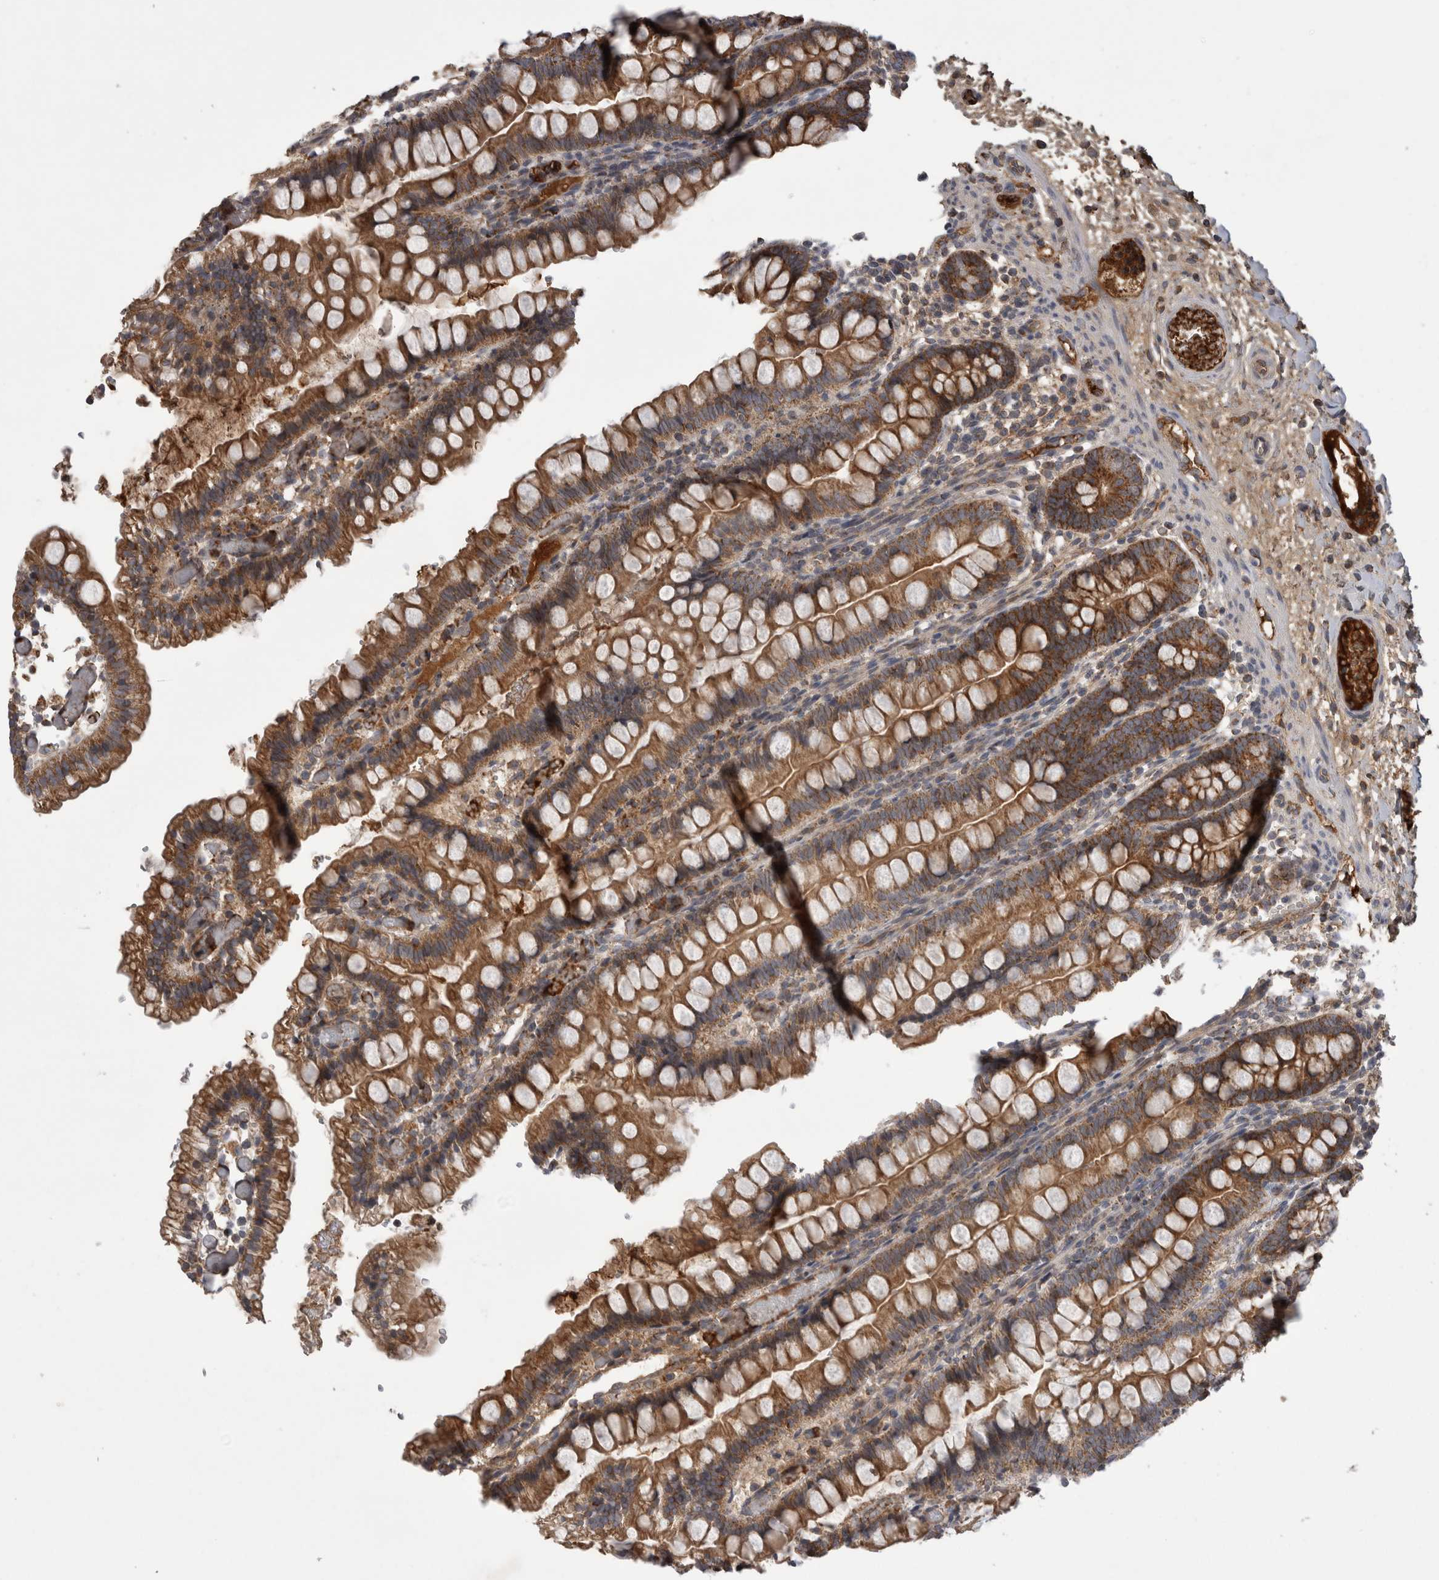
{"staining": {"intensity": "strong", "quantity": ">75%", "location": "cytoplasmic/membranous"}, "tissue": "small intestine", "cell_type": "Glandular cells", "image_type": "normal", "snomed": [{"axis": "morphology", "description": "Normal tissue, NOS"}, {"axis": "morphology", "description": "Developmental malformation"}, {"axis": "topography", "description": "Small intestine"}], "caption": "Strong cytoplasmic/membranous staining is appreciated in about >75% of glandular cells in benign small intestine.", "gene": "DARS2", "patient": {"sex": "male"}}